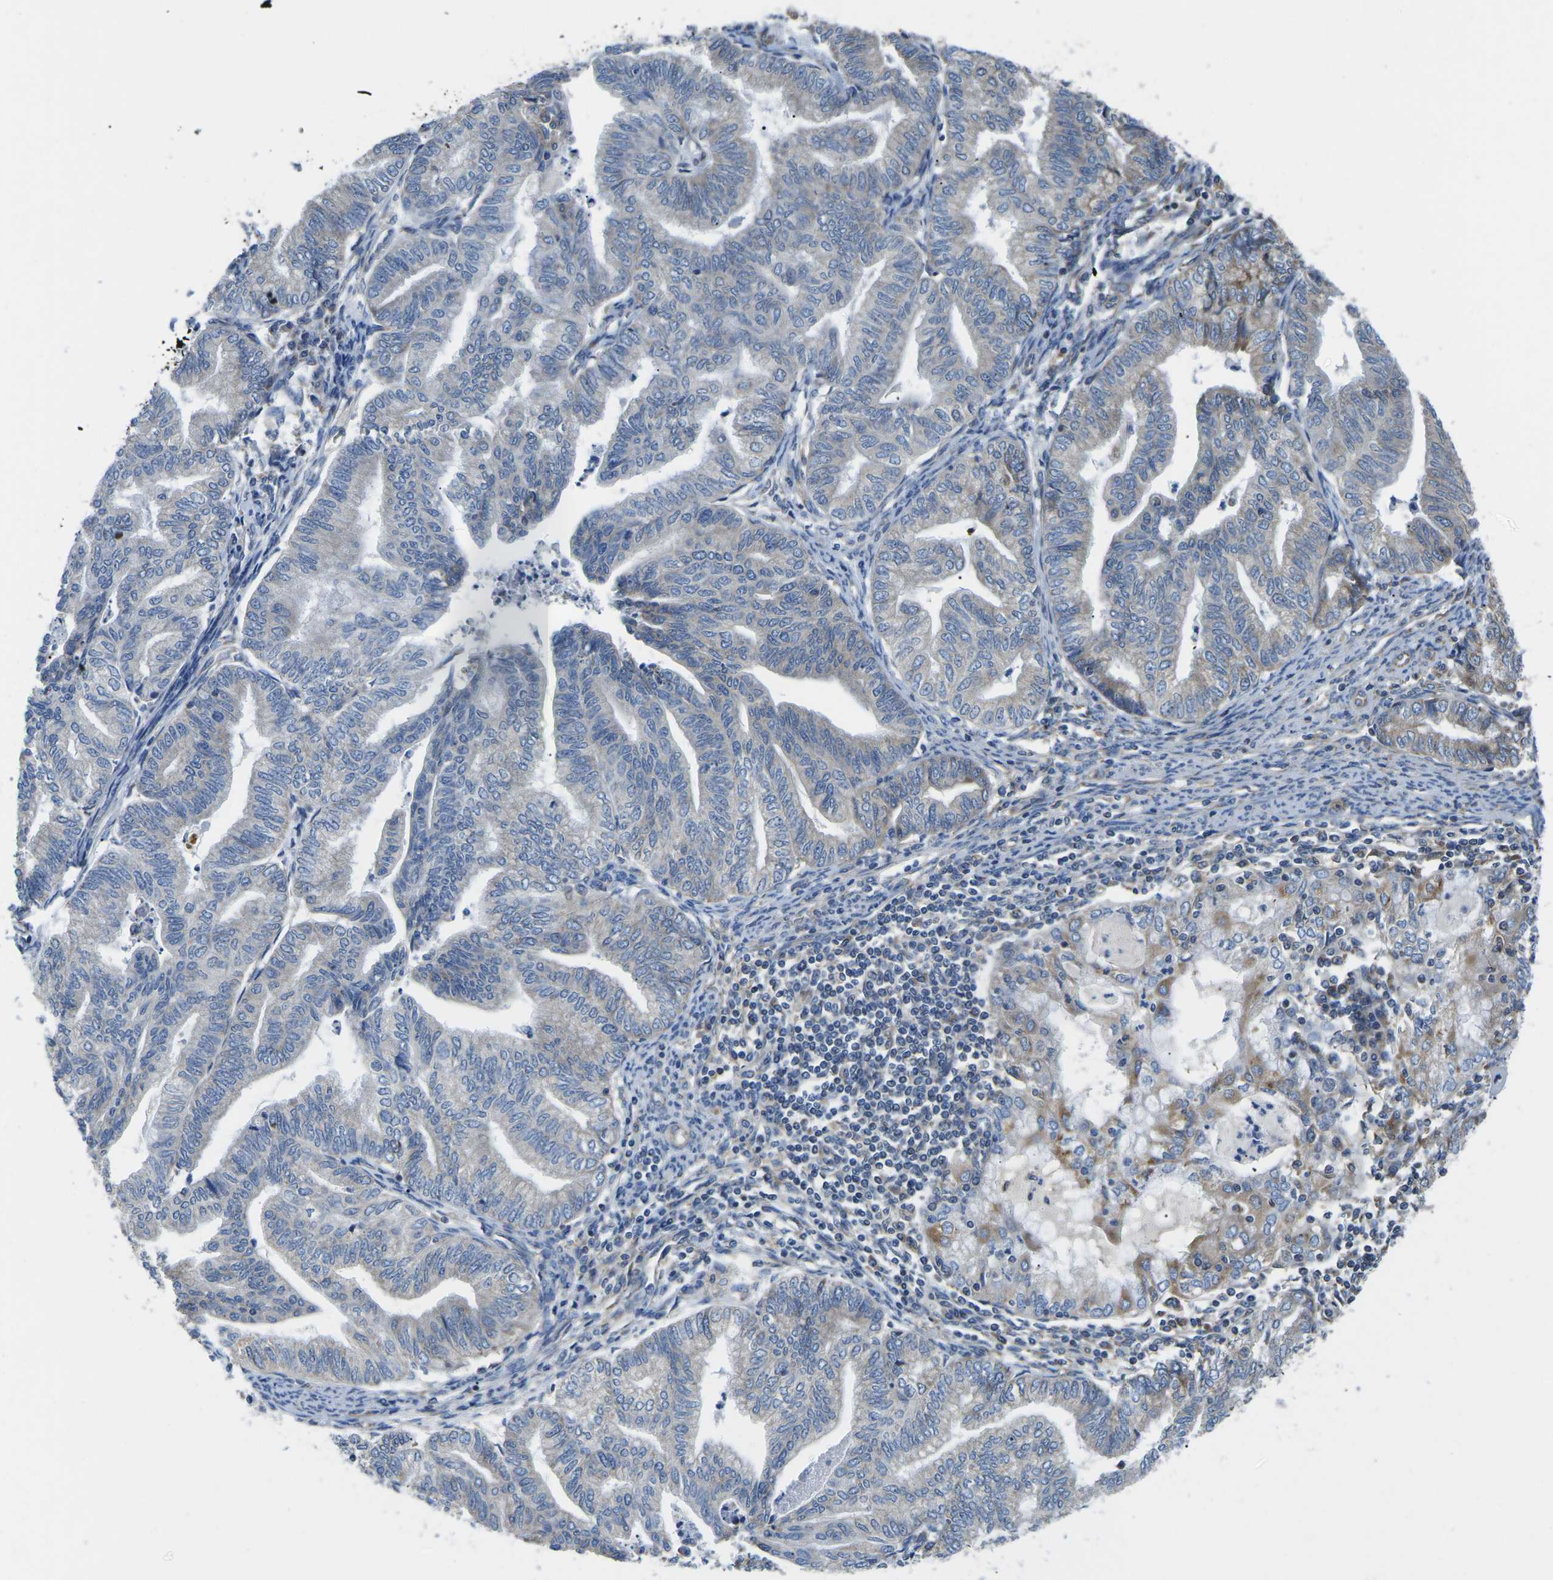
{"staining": {"intensity": "weak", "quantity": "<25%", "location": "cytoplasmic/membranous"}, "tissue": "endometrial cancer", "cell_type": "Tumor cells", "image_type": "cancer", "snomed": [{"axis": "morphology", "description": "Adenocarcinoma, NOS"}, {"axis": "topography", "description": "Endometrium"}], "caption": "Tumor cells show no significant positivity in endometrial adenocarcinoma.", "gene": "TMEFF2", "patient": {"sex": "female", "age": 79}}